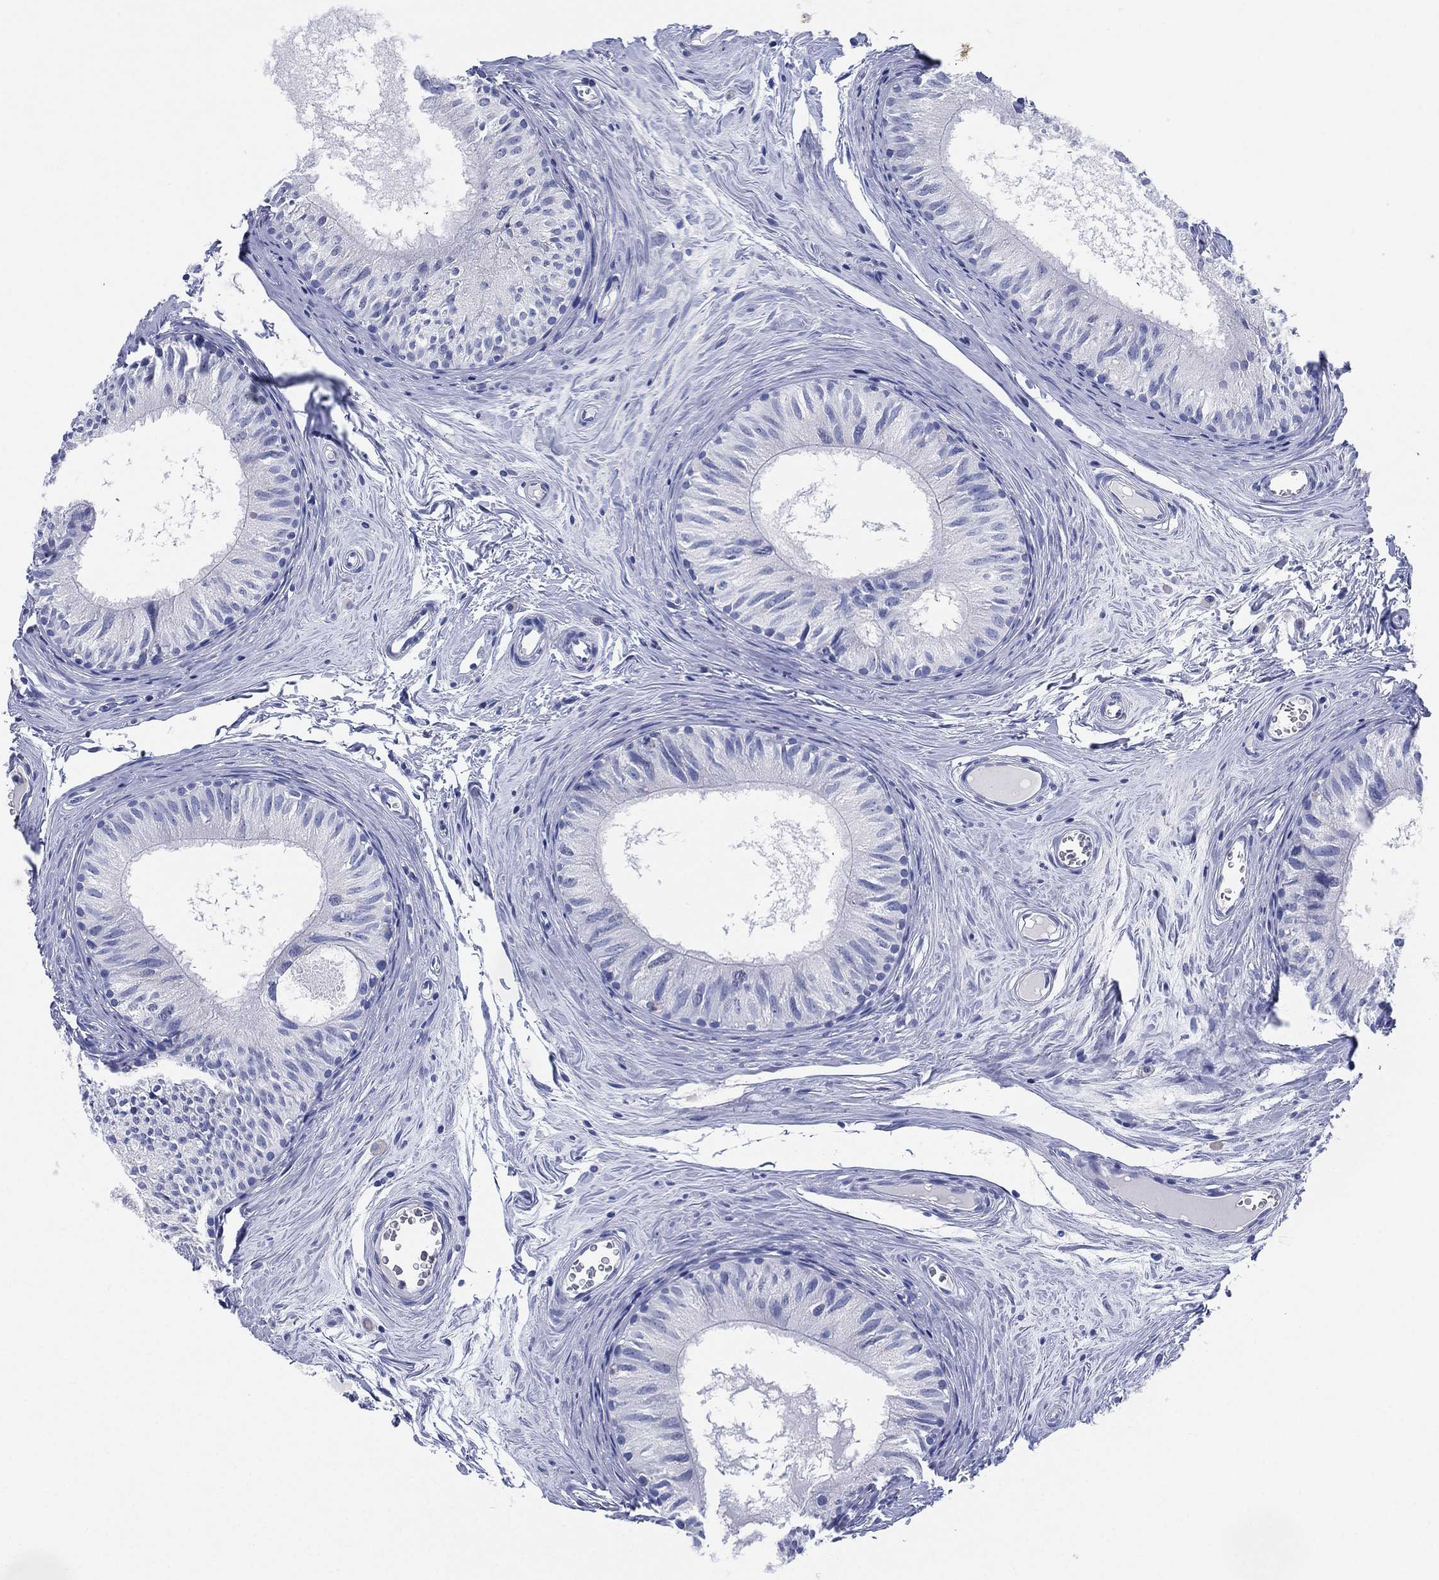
{"staining": {"intensity": "negative", "quantity": "none", "location": "none"}, "tissue": "epididymis", "cell_type": "Glandular cells", "image_type": "normal", "snomed": [{"axis": "morphology", "description": "Normal tissue, NOS"}, {"axis": "topography", "description": "Epididymis"}], "caption": "High magnification brightfield microscopy of unremarkable epididymis stained with DAB (brown) and counterstained with hematoxylin (blue): glandular cells show no significant positivity.", "gene": "SLC9C2", "patient": {"sex": "male", "age": 52}}